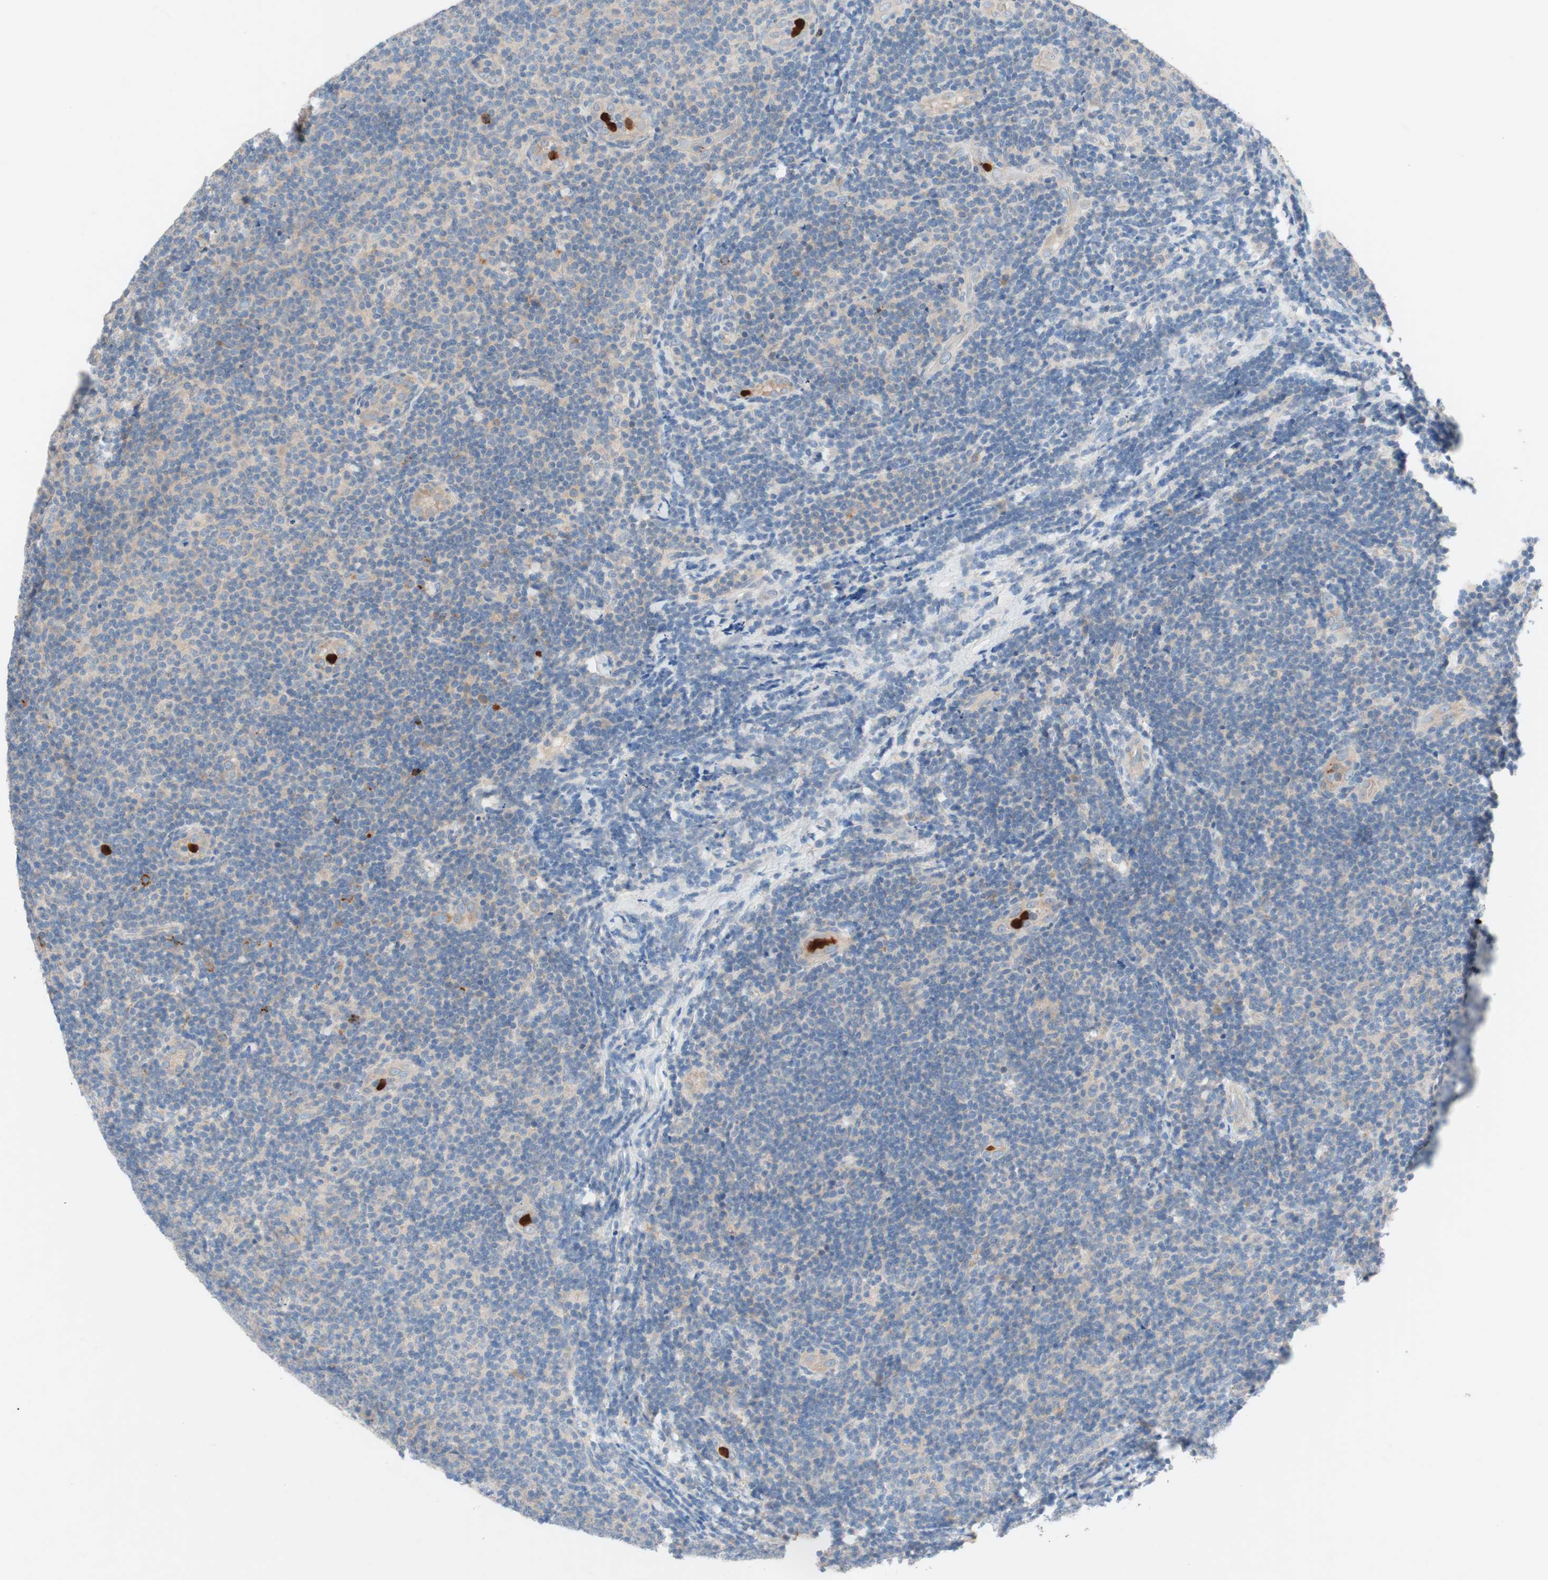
{"staining": {"intensity": "weak", "quantity": "25%-75%", "location": "cytoplasmic/membranous"}, "tissue": "lymphoma", "cell_type": "Tumor cells", "image_type": "cancer", "snomed": [{"axis": "morphology", "description": "Malignant lymphoma, non-Hodgkin's type, Low grade"}, {"axis": "topography", "description": "Lymph node"}], "caption": "Lymphoma tissue demonstrates weak cytoplasmic/membranous positivity in approximately 25%-75% of tumor cells", "gene": "CLEC4D", "patient": {"sex": "male", "age": 83}}